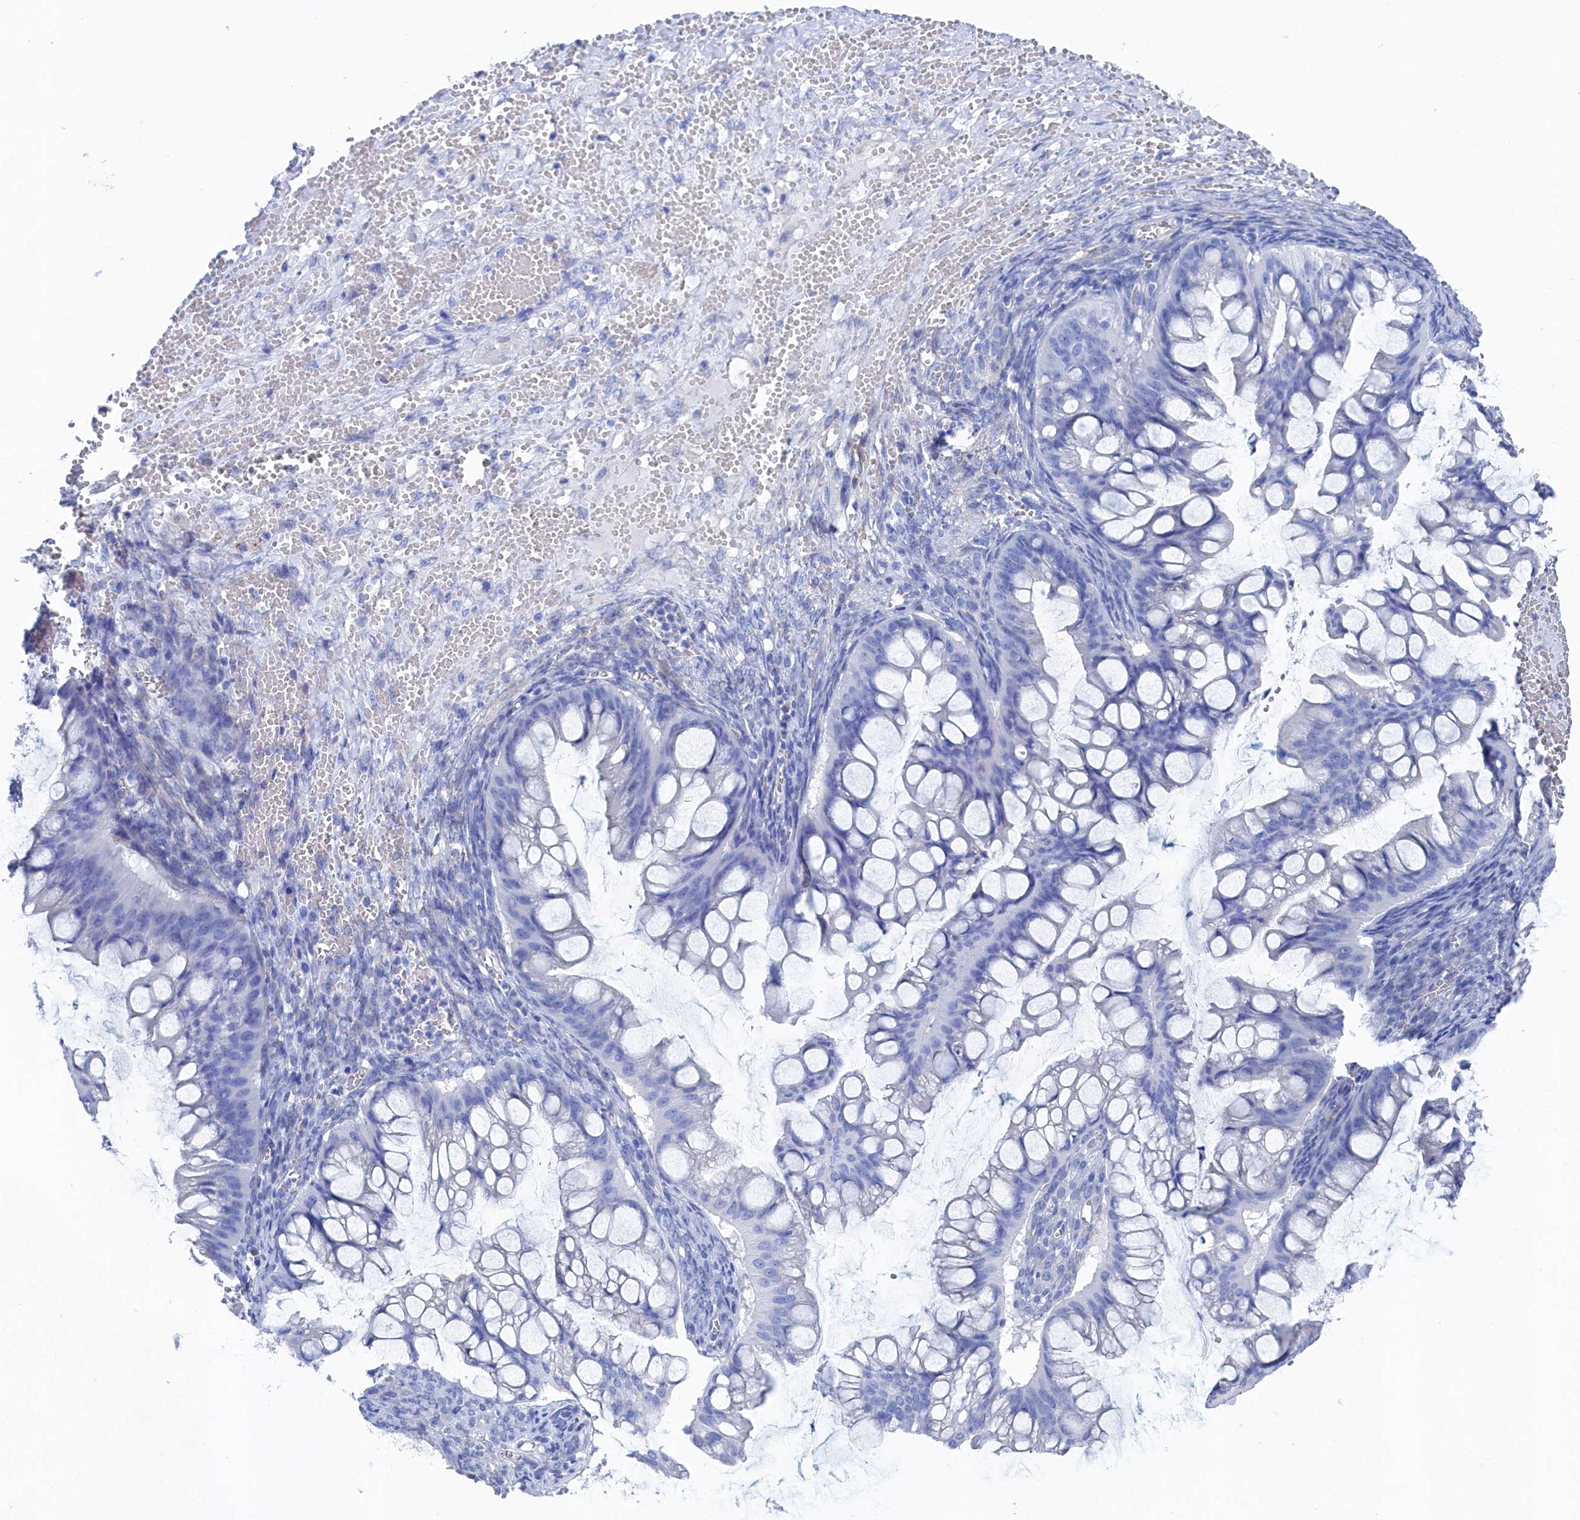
{"staining": {"intensity": "negative", "quantity": "none", "location": "none"}, "tissue": "ovarian cancer", "cell_type": "Tumor cells", "image_type": "cancer", "snomed": [{"axis": "morphology", "description": "Cystadenocarcinoma, mucinous, NOS"}, {"axis": "topography", "description": "Ovary"}], "caption": "A high-resolution micrograph shows immunohistochemistry (IHC) staining of mucinous cystadenocarcinoma (ovarian), which demonstrates no significant staining in tumor cells. (DAB (3,3'-diaminobenzidine) immunohistochemistry visualized using brightfield microscopy, high magnification).", "gene": "TMOD2", "patient": {"sex": "female", "age": 73}}